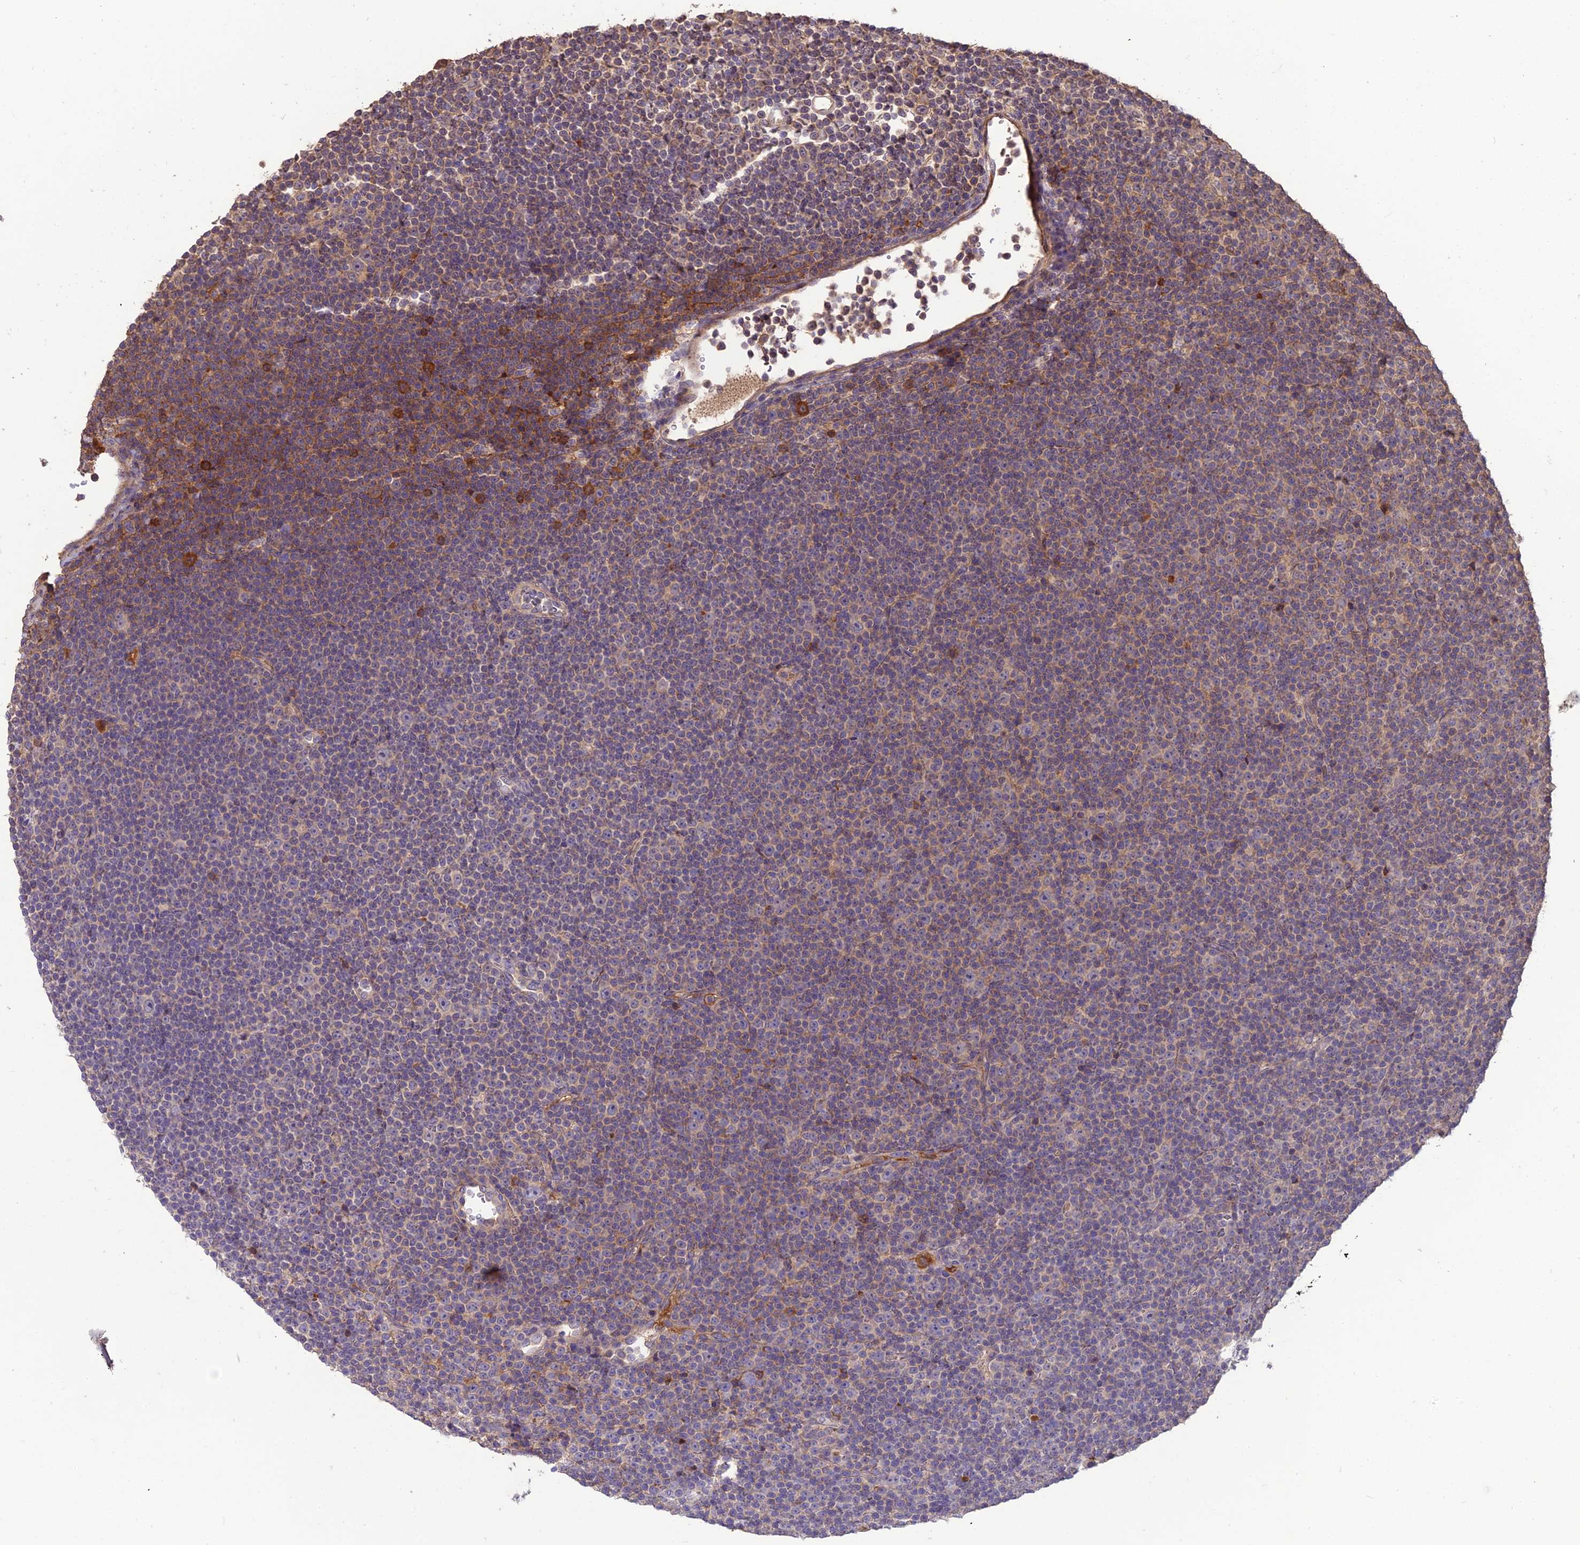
{"staining": {"intensity": "negative", "quantity": "none", "location": "none"}, "tissue": "lymphoma", "cell_type": "Tumor cells", "image_type": "cancer", "snomed": [{"axis": "morphology", "description": "Malignant lymphoma, non-Hodgkin's type, Low grade"}, {"axis": "topography", "description": "Lymph node"}], "caption": "The immunohistochemistry histopathology image has no significant positivity in tumor cells of low-grade malignant lymphoma, non-Hodgkin's type tissue.", "gene": "KCTD16", "patient": {"sex": "female", "age": 67}}